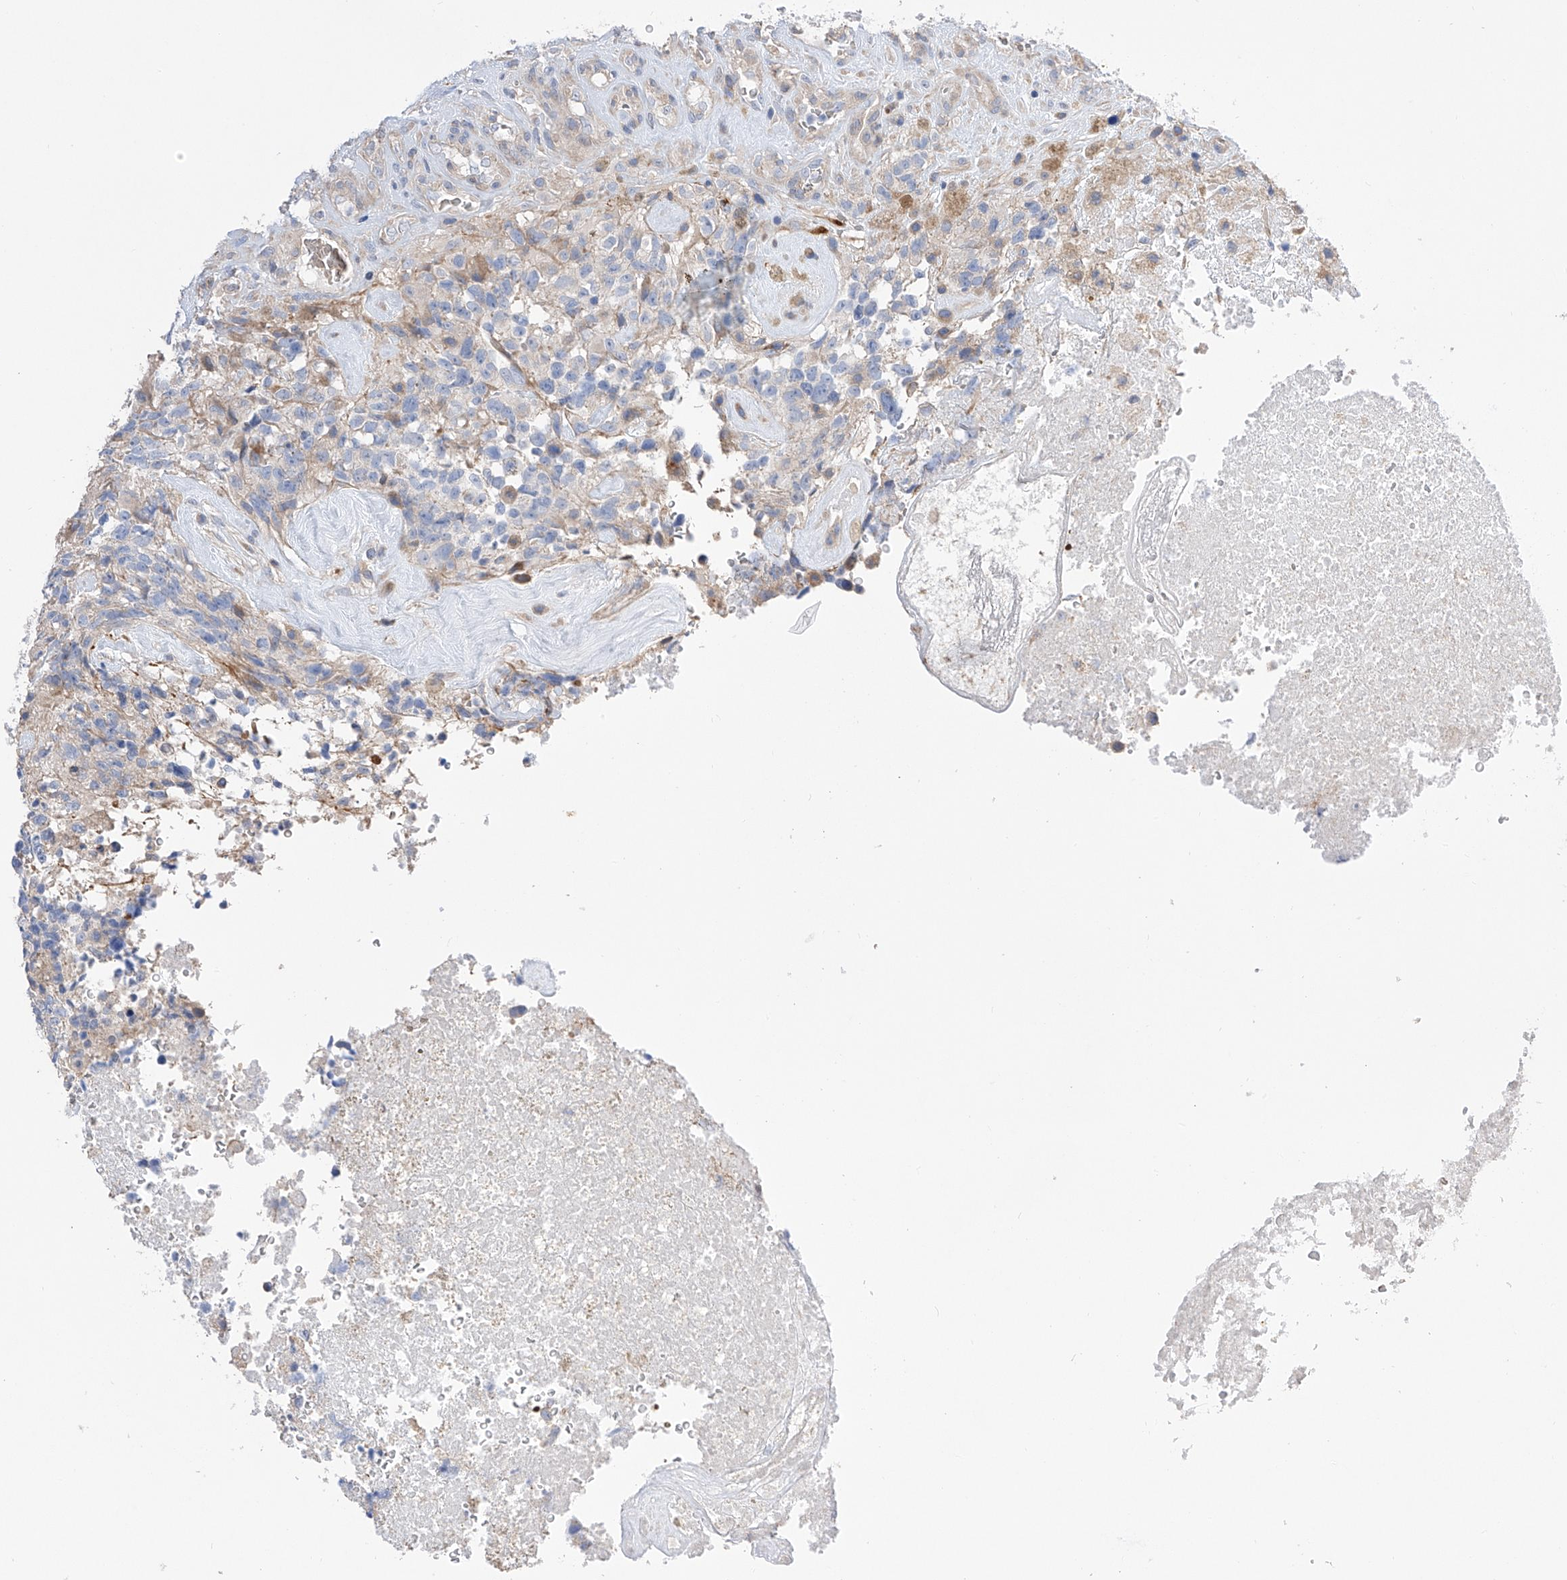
{"staining": {"intensity": "negative", "quantity": "none", "location": "none"}, "tissue": "glioma", "cell_type": "Tumor cells", "image_type": "cancer", "snomed": [{"axis": "morphology", "description": "Glioma, malignant, High grade"}, {"axis": "topography", "description": "Brain"}], "caption": "A photomicrograph of glioma stained for a protein demonstrates no brown staining in tumor cells.", "gene": "NFATC4", "patient": {"sex": "male", "age": 69}}